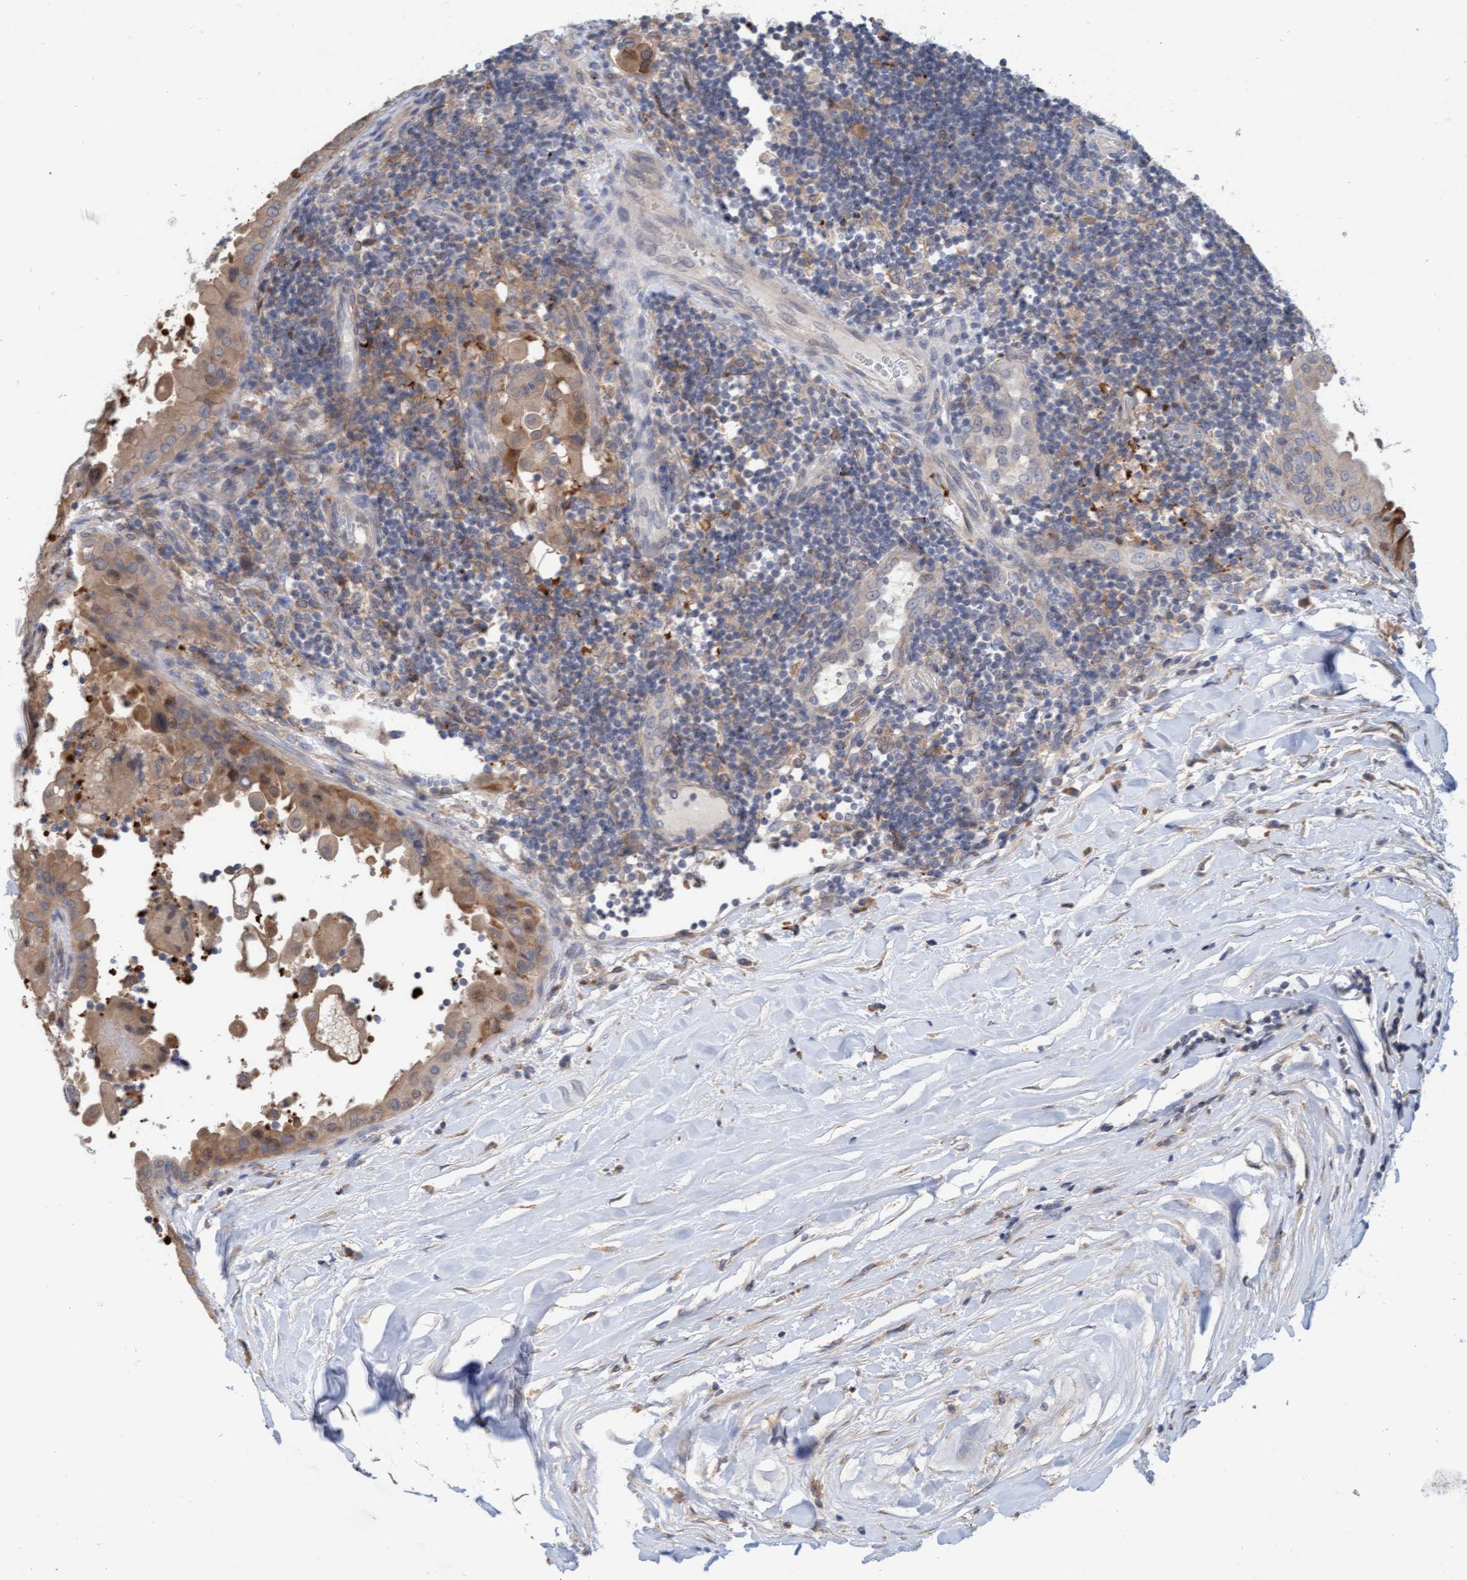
{"staining": {"intensity": "moderate", "quantity": ">75%", "location": "cytoplasmic/membranous"}, "tissue": "thyroid cancer", "cell_type": "Tumor cells", "image_type": "cancer", "snomed": [{"axis": "morphology", "description": "Papillary adenocarcinoma, NOS"}, {"axis": "topography", "description": "Thyroid gland"}], "caption": "Papillary adenocarcinoma (thyroid) tissue exhibits moderate cytoplasmic/membranous positivity in about >75% of tumor cells", "gene": "MMP8", "patient": {"sex": "male", "age": 33}}